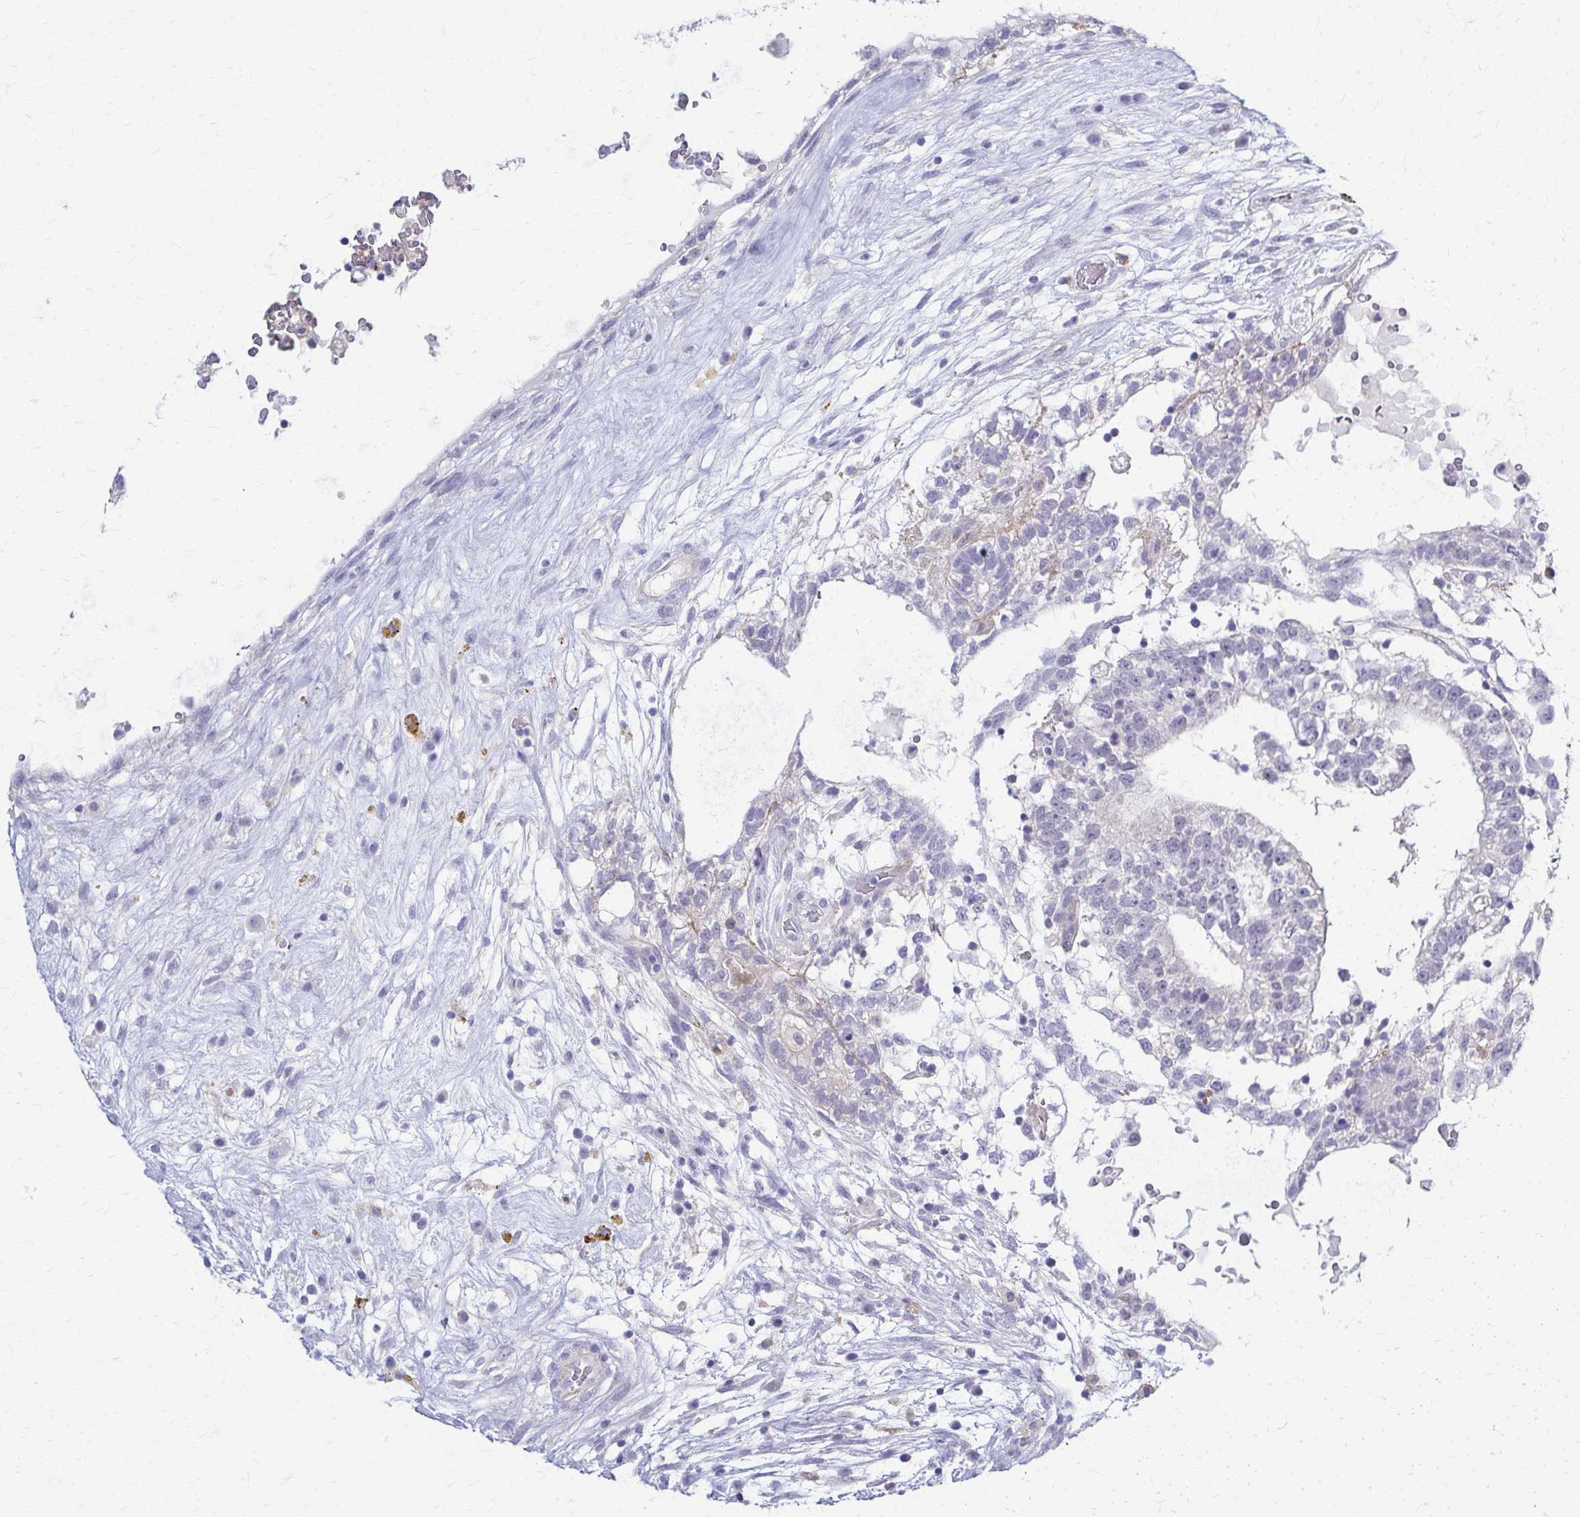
{"staining": {"intensity": "negative", "quantity": "none", "location": "none"}, "tissue": "testis cancer", "cell_type": "Tumor cells", "image_type": "cancer", "snomed": [{"axis": "morphology", "description": "Carcinoma, Embryonal, NOS"}, {"axis": "topography", "description": "Testis"}], "caption": "The micrograph exhibits no staining of tumor cells in testis cancer.", "gene": "RHOBTB2", "patient": {"sex": "male", "age": 32}}